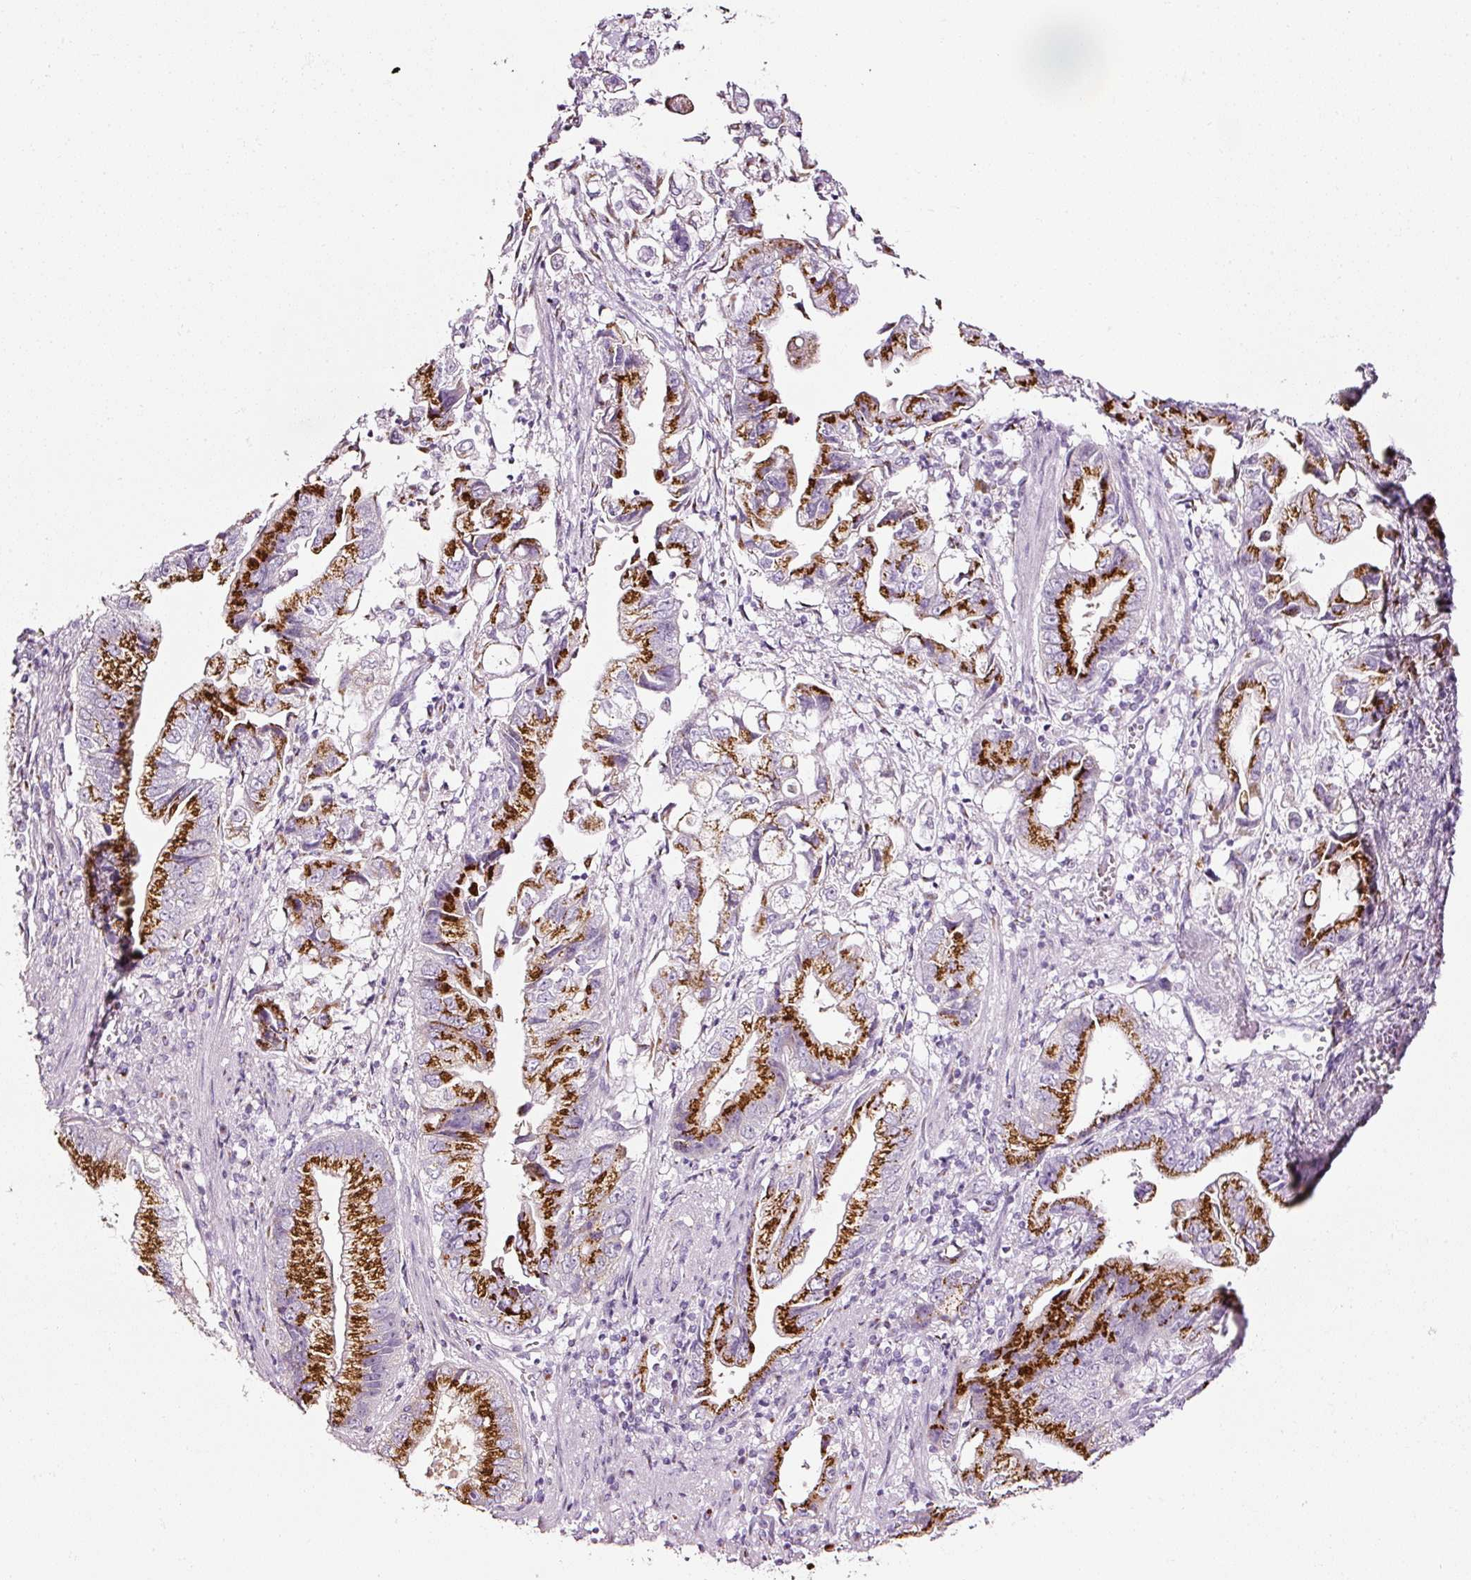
{"staining": {"intensity": "strong", "quantity": ">75%", "location": "cytoplasmic/membranous"}, "tissue": "stomach cancer", "cell_type": "Tumor cells", "image_type": "cancer", "snomed": [{"axis": "morphology", "description": "Adenocarcinoma, NOS"}, {"axis": "topography", "description": "Stomach"}], "caption": "A high-resolution histopathology image shows IHC staining of stomach cancer (adenocarcinoma), which demonstrates strong cytoplasmic/membranous positivity in approximately >75% of tumor cells. (DAB (3,3'-diaminobenzidine) IHC with brightfield microscopy, high magnification).", "gene": "SDF4", "patient": {"sex": "male", "age": 62}}